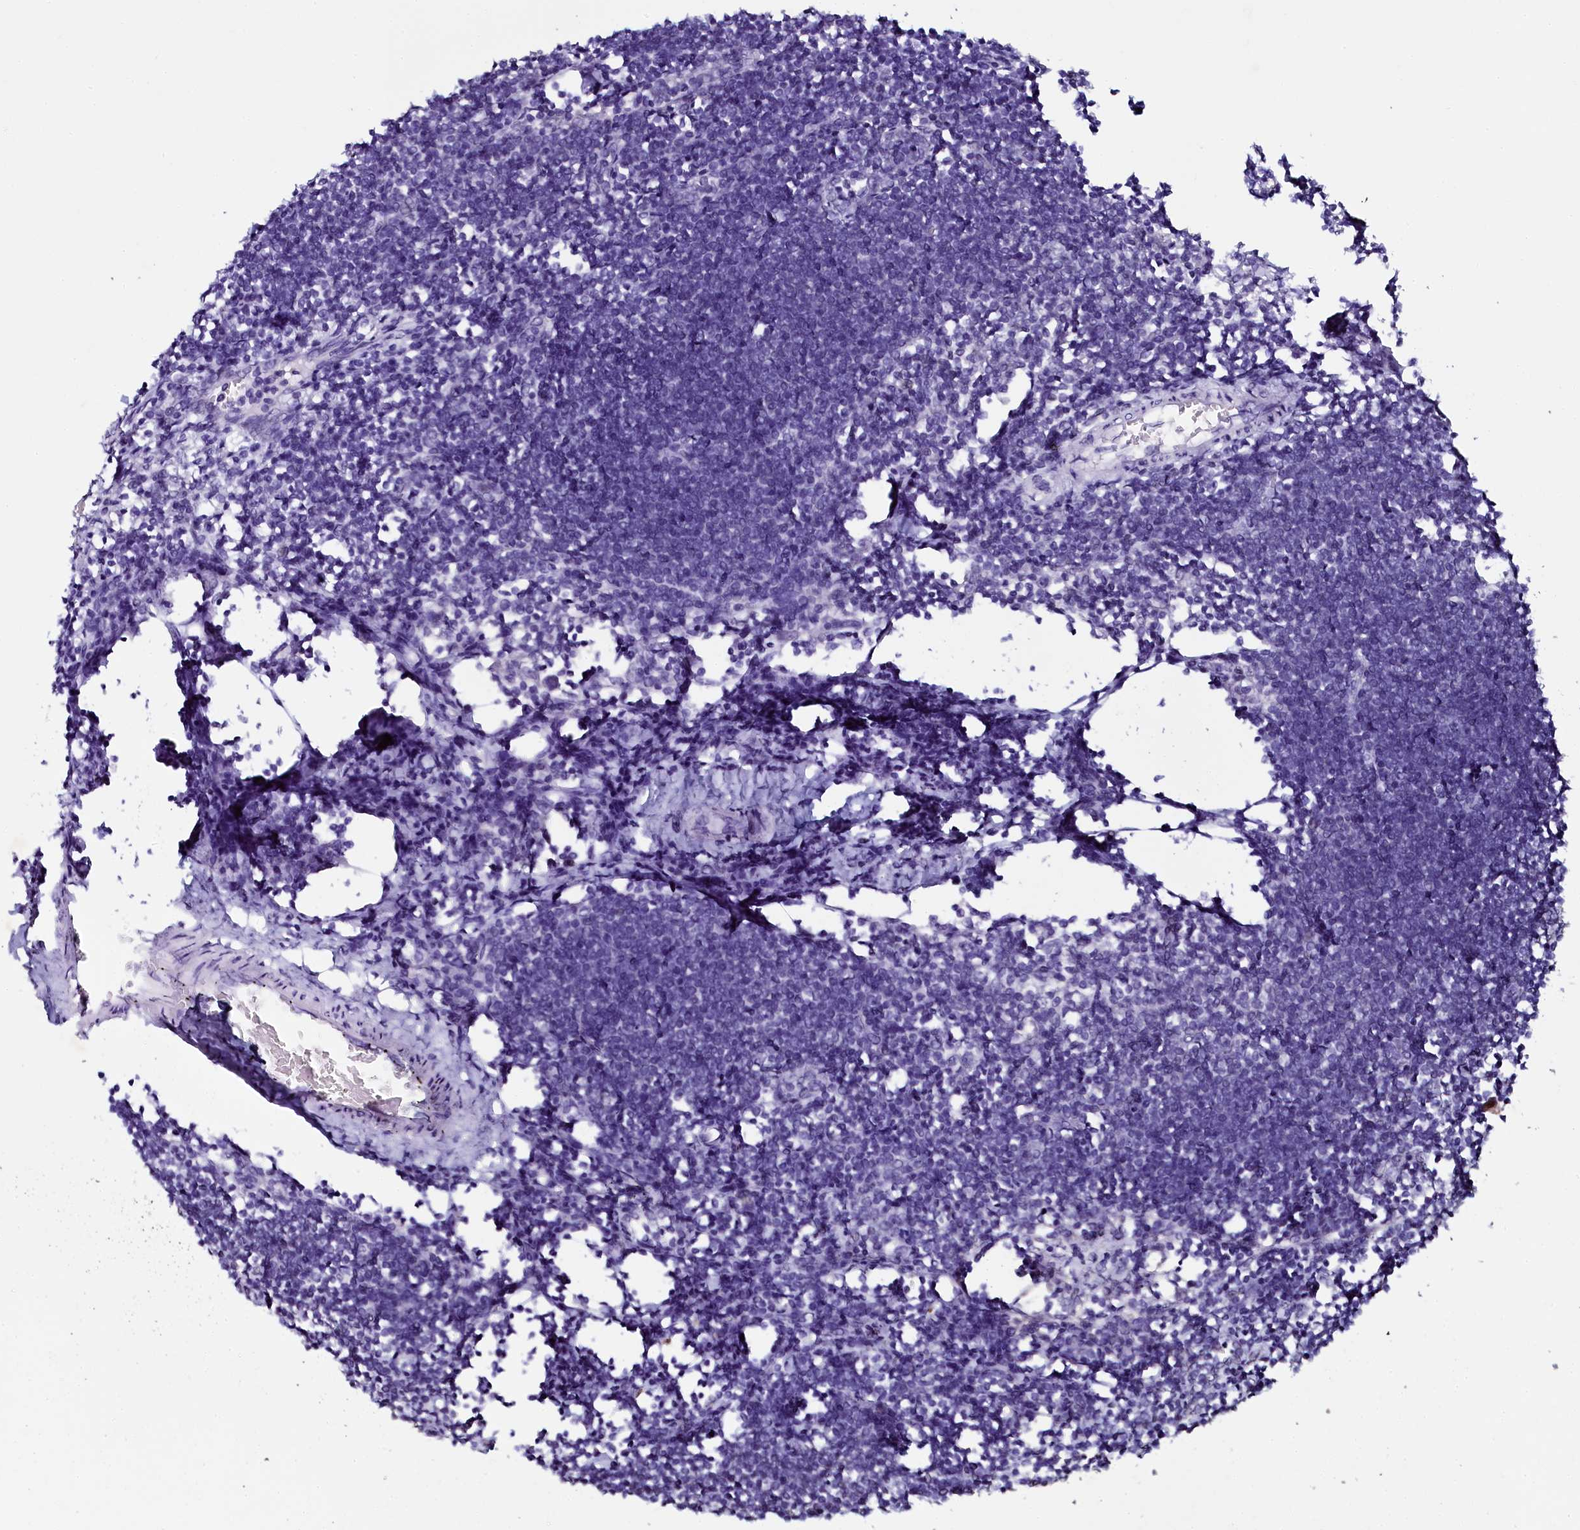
{"staining": {"intensity": "negative", "quantity": "none", "location": "none"}, "tissue": "lymph node", "cell_type": "Germinal center cells", "image_type": "normal", "snomed": [{"axis": "morphology", "description": "Normal tissue, NOS"}, {"axis": "morphology", "description": "Malignant melanoma, Metastatic site"}, {"axis": "topography", "description": "Lymph node"}], "caption": "Lymph node stained for a protein using immunohistochemistry exhibits no staining germinal center cells.", "gene": "SORD", "patient": {"sex": "male", "age": 41}}